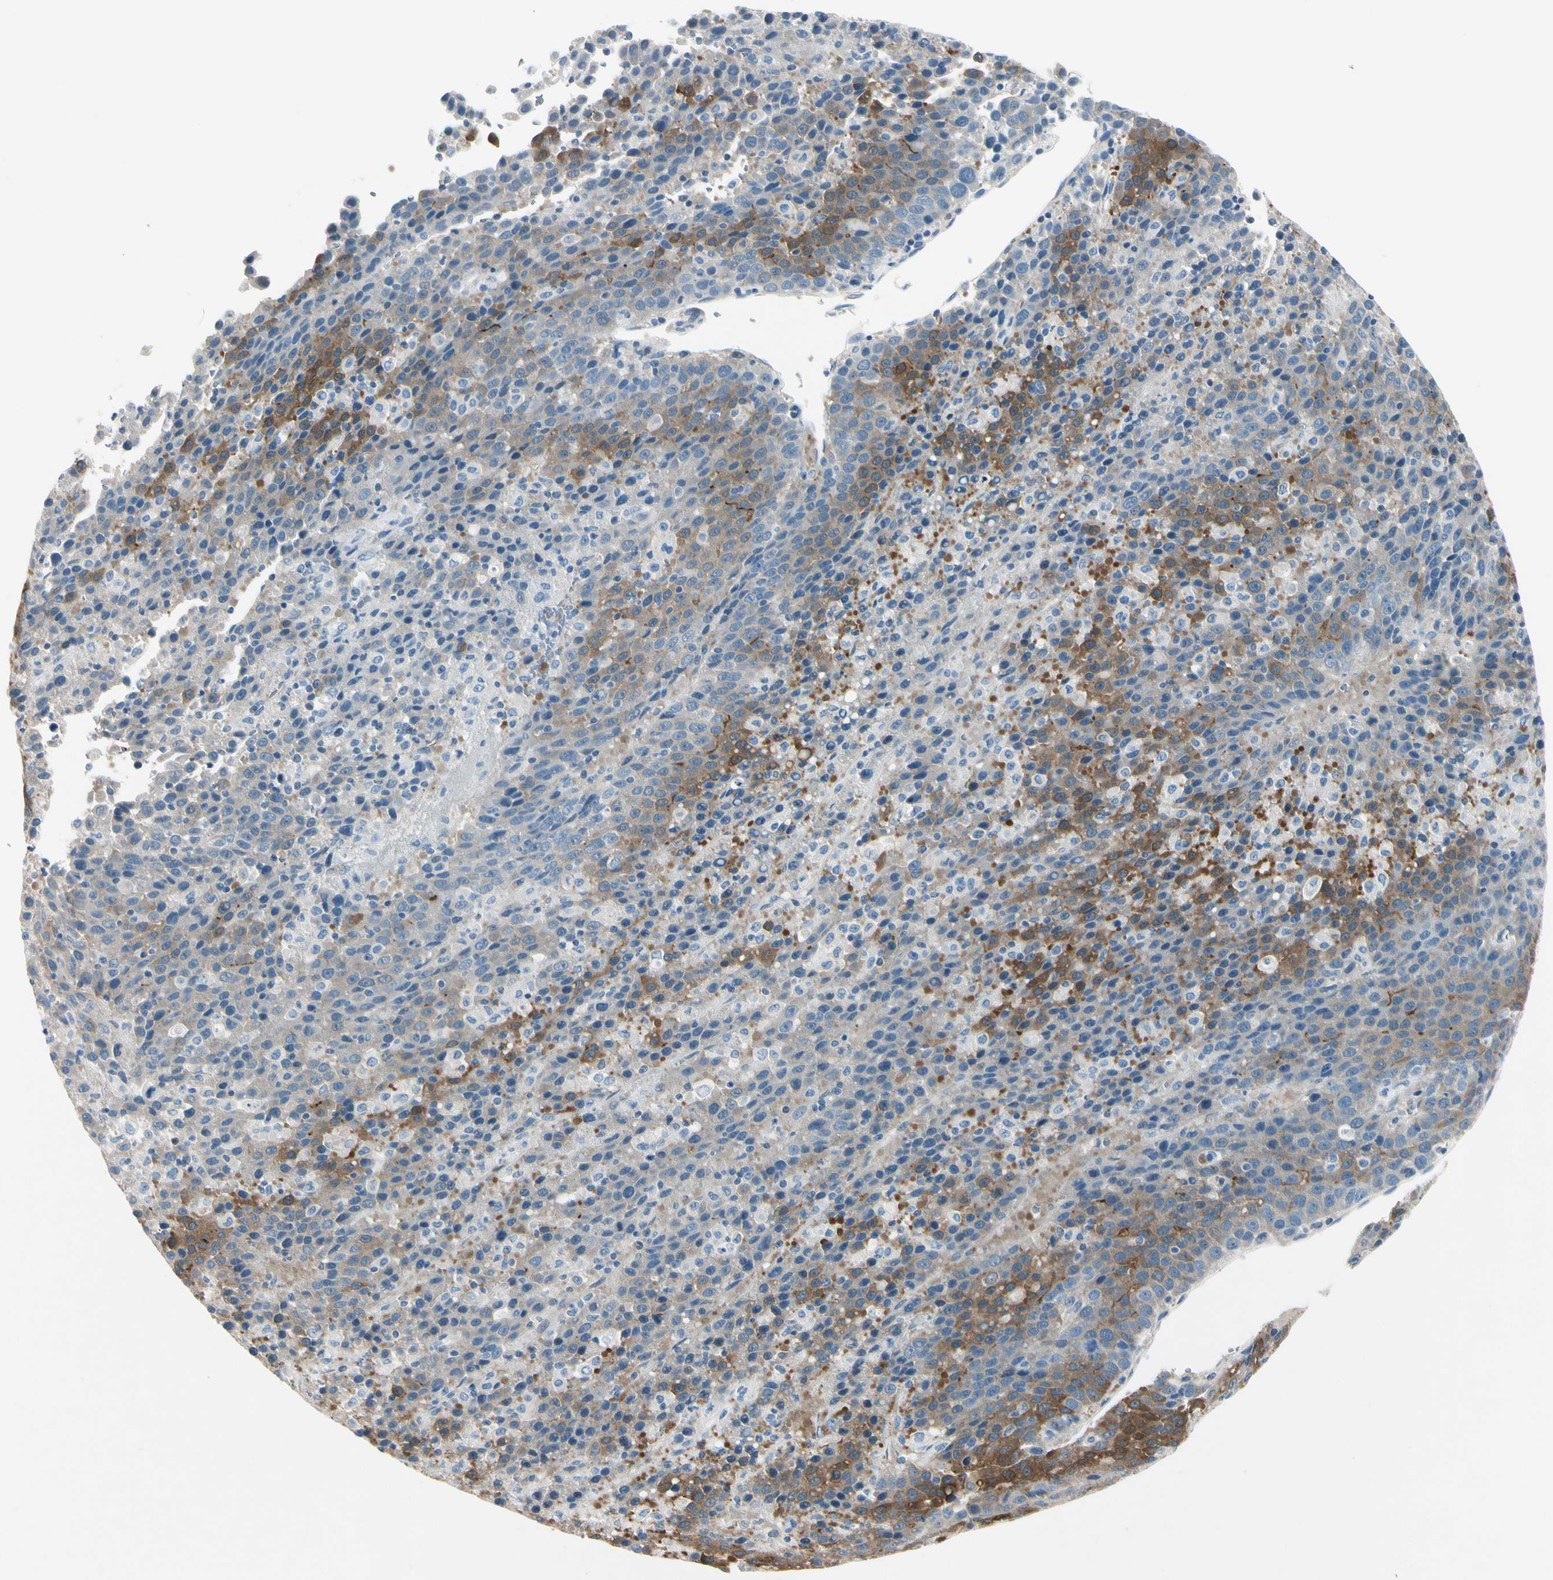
{"staining": {"intensity": "moderate", "quantity": "<25%", "location": "cytoplasmic/membranous"}, "tissue": "liver cancer", "cell_type": "Tumor cells", "image_type": "cancer", "snomed": [{"axis": "morphology", "description": "Carcinoma, Hepatocellular, NOS"}, {"axis": "topography", "description": "Liver"}], "caption": "Moderate cytoplasmic/membranous positivity for a protein is seen in approximately <25% of tumor cells of liver hepatocellular carcinoma using IHC.", "gene": "PEBP1", "patient": {"sex": "female", "age": 53}}